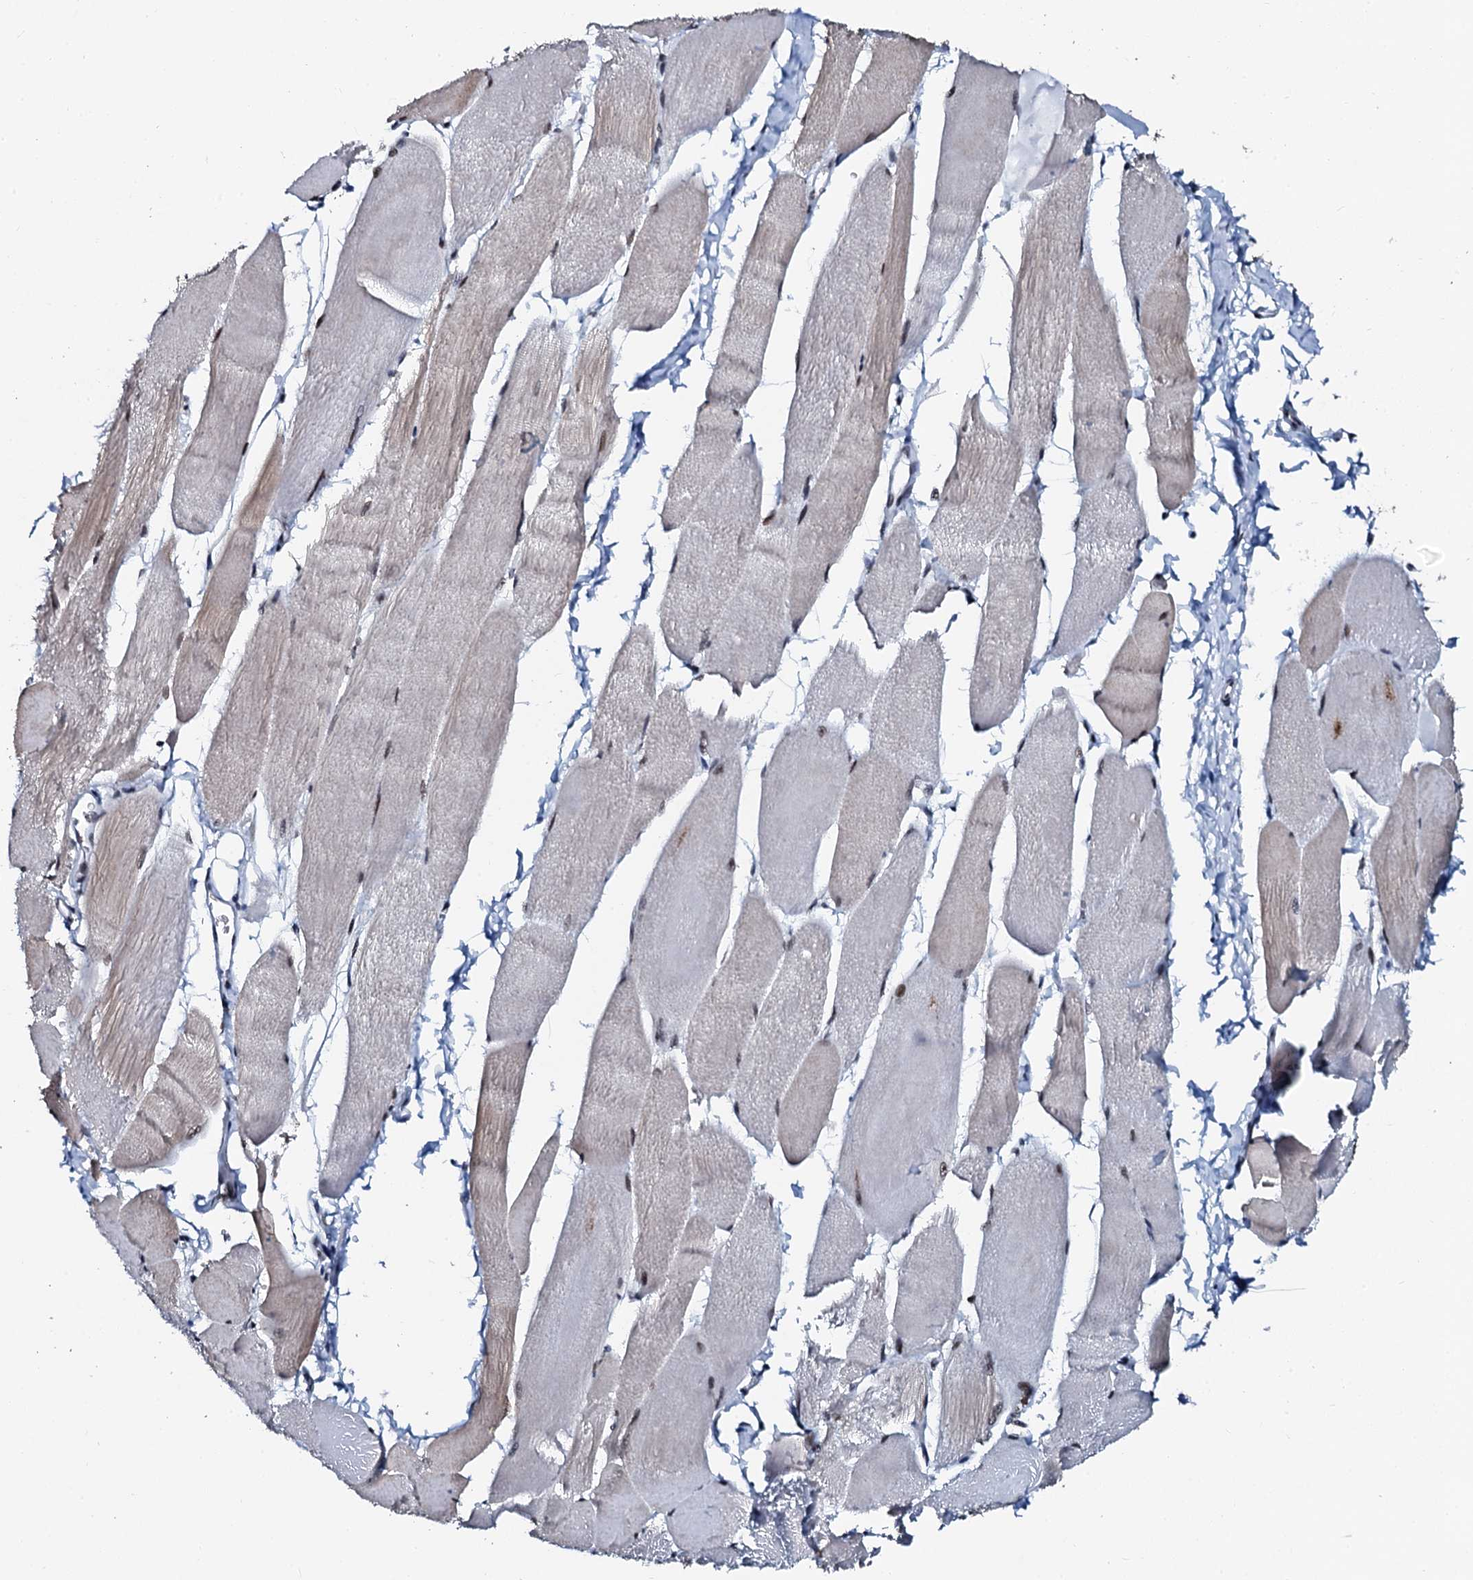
{"staining": {"intensity": "strong", "quantity": ">75%", "location": "nuclear"}, "tissue": "skeletal muscle", "cell_type": "Myocytes", "image_type": "normal", "snomed": [{"axis": "morphology", "description": "Normal tissue, NOS"}, {"axis": "morphology", "description": "Basal cell carcinoma"}, {"axis": "topography", "description": "Skeletal muscle"}], "caption": "This image demonstrates immunohistochemistry (IHC) staining of unremarkable skeletal muscle, with high strong nuclear positivity in approximately >75% of myocytes.", "gene": "SLTM", "patient": {"sex": "female", "age": 64}}